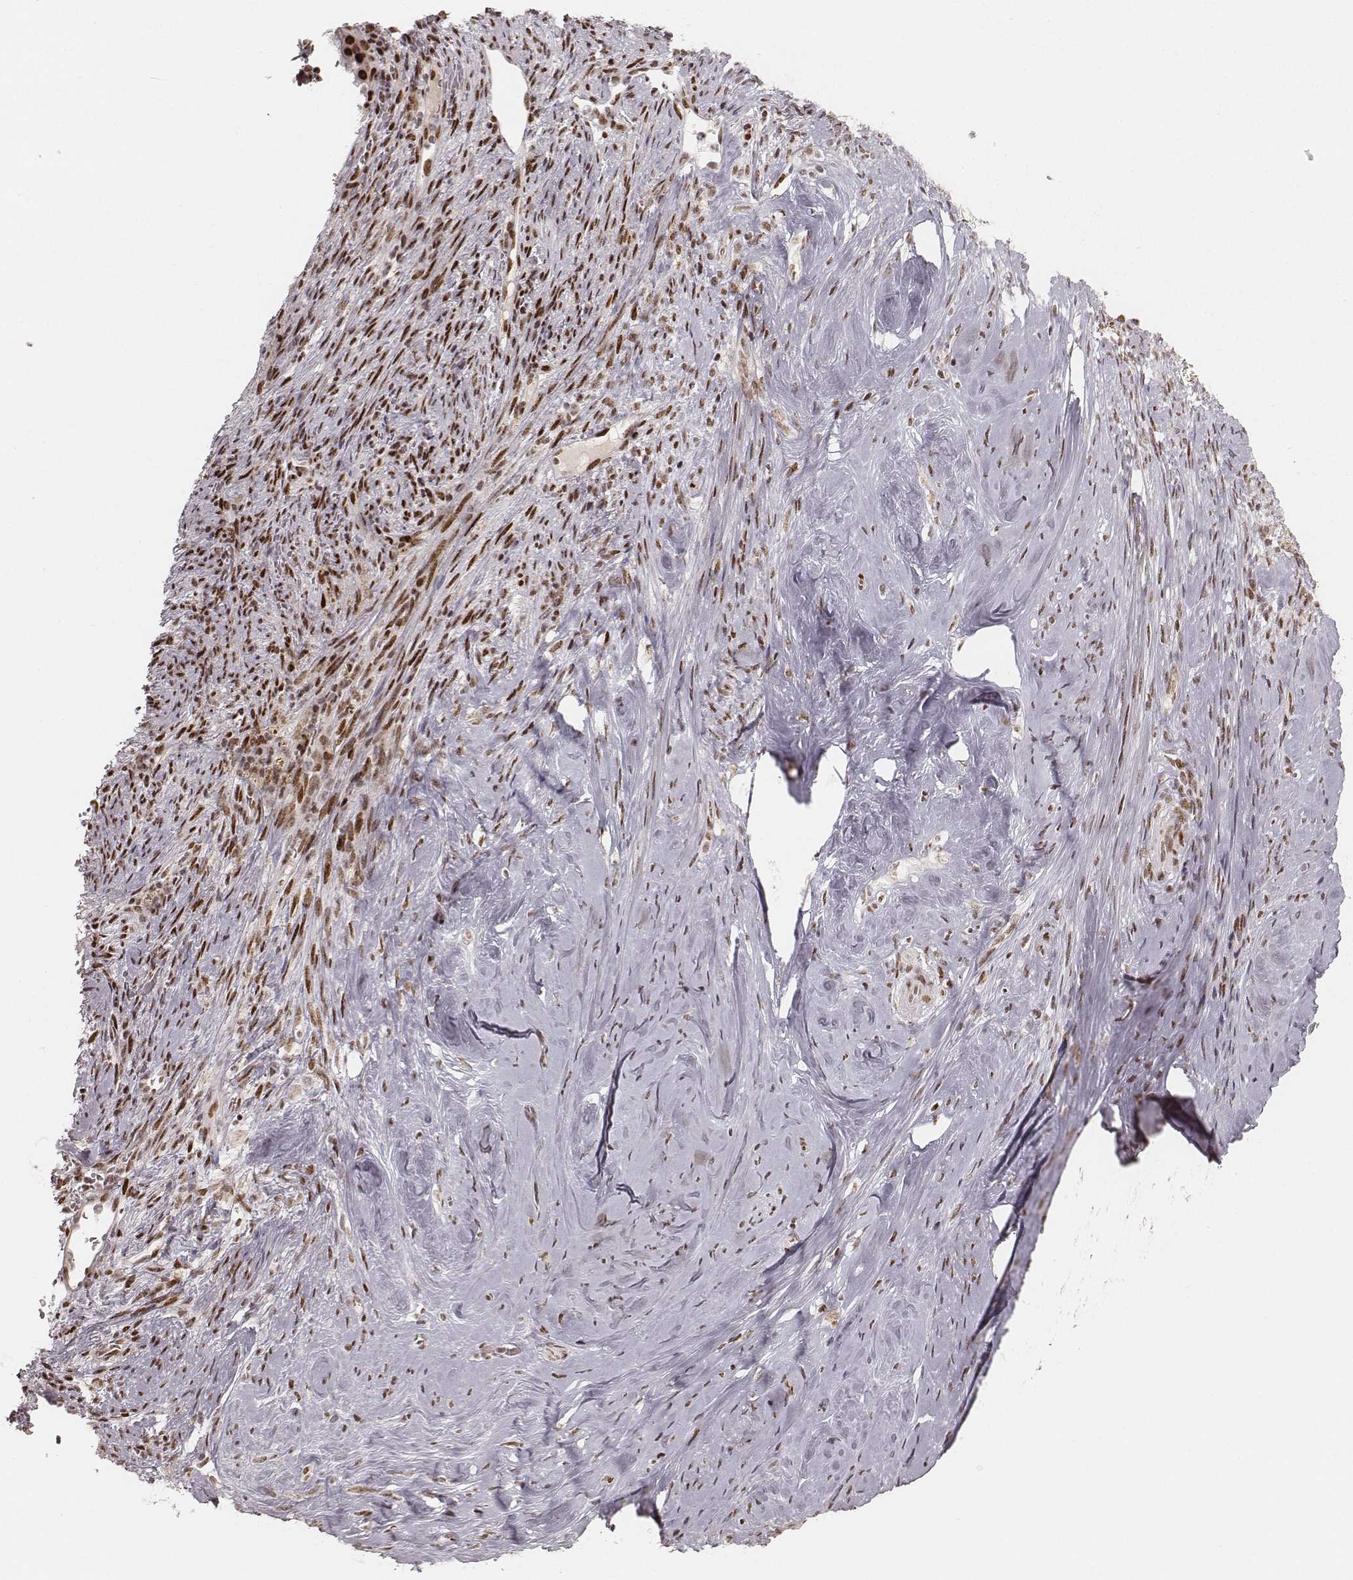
{"staining": {"intensity": "moderate", "quantity": ">75%", "location": "nuclear"}, "tissue": "cervical cancer", "cell_type": "Tumor cells", "image_type": "cancer", "snomed": [{"axis": "morphology", "description": "Squamous cell carcinoma, NOS"}, {"axis": "topography", "description": "Cervix"}], "caption": "Cervical cancer (squamous cell carcinoma) tissue reveals moderate nuclear positivity in approximately >75% of tumor cells The staining was performed using DAB, with brown indicating positive protein expression. Nuclei are stained blue with hematoxylin.", "gene": "HNRNPC", "patient": {"sex": "female", "age": 51}}